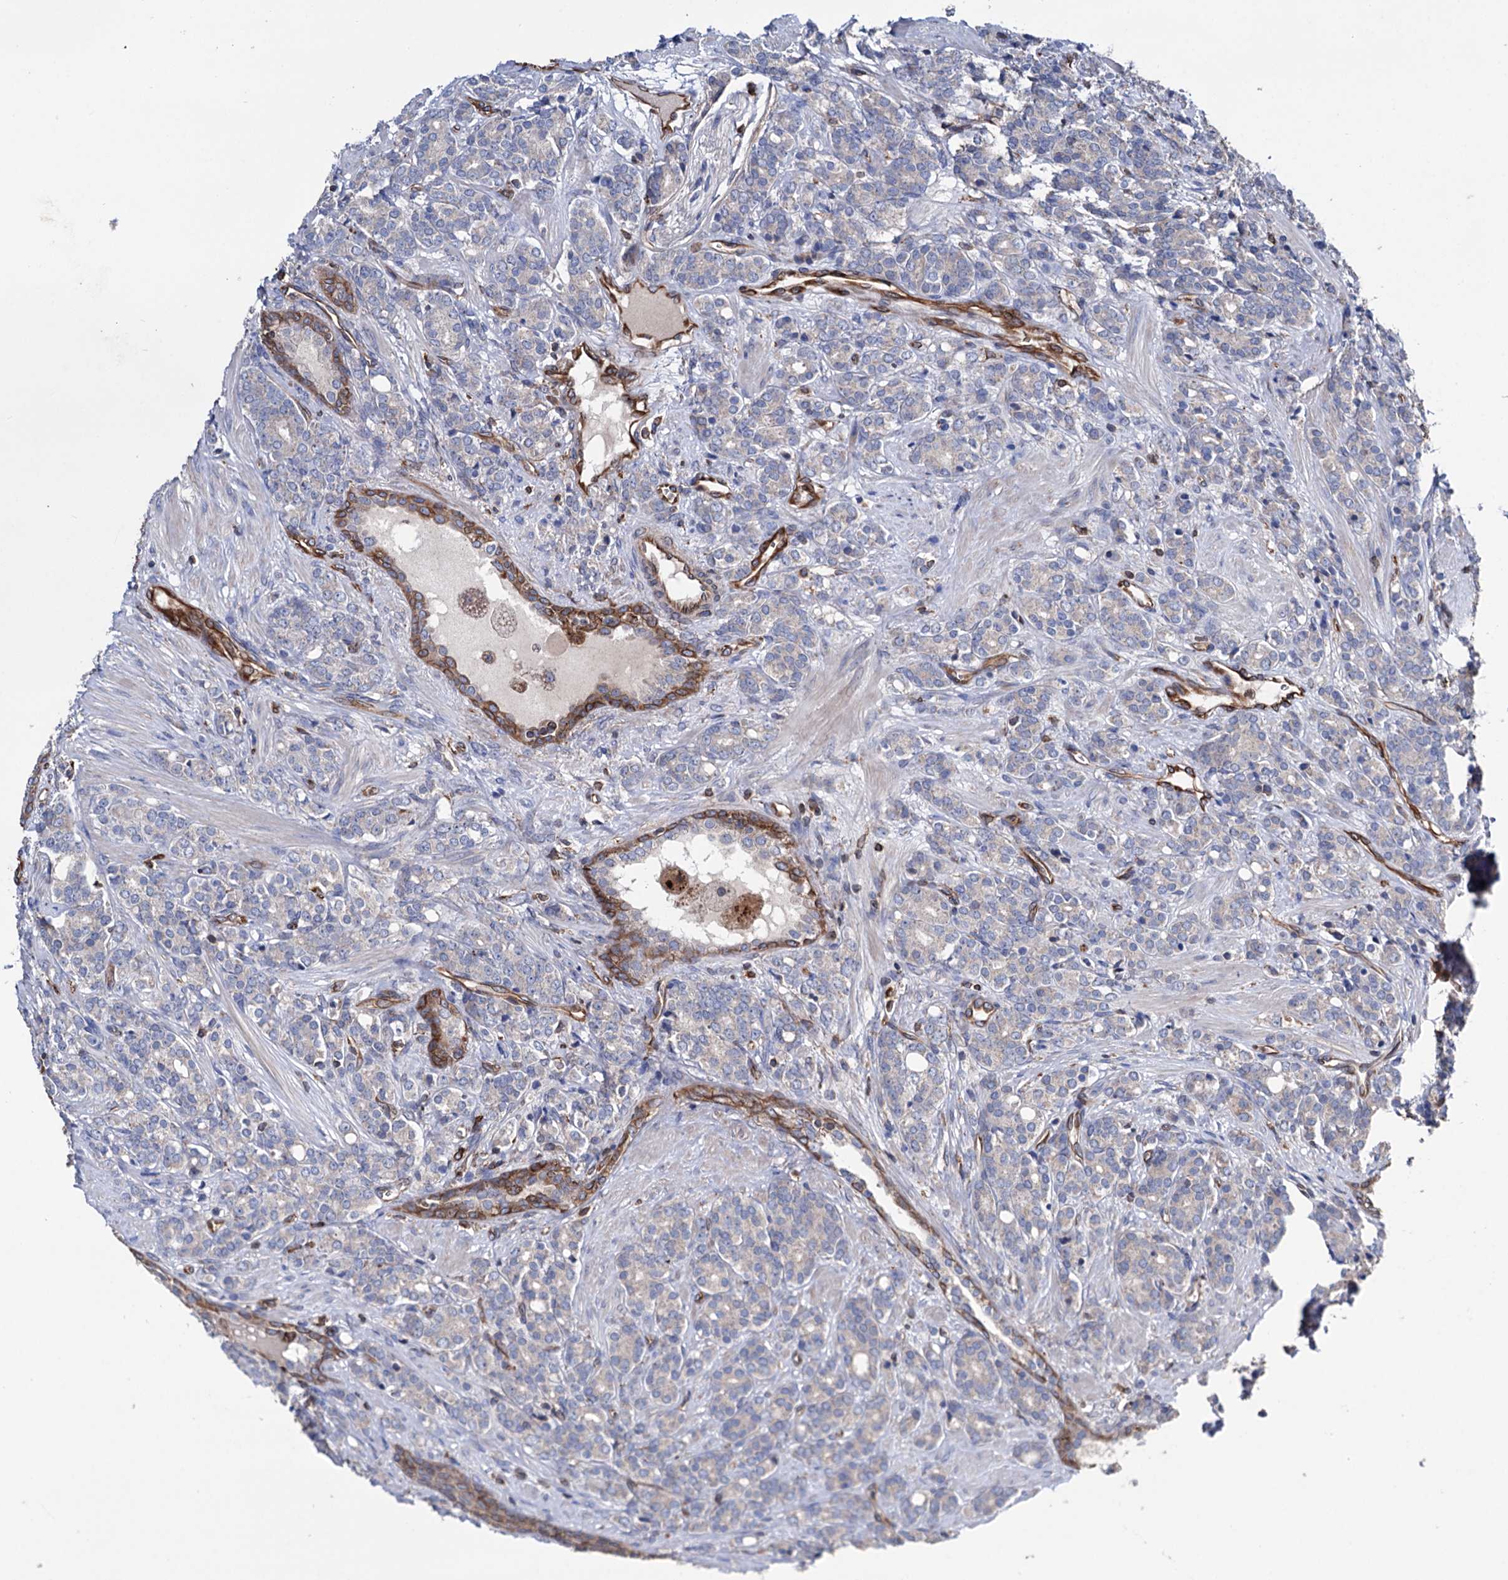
{"staining": {"intensity": "negative", "quantity": "none", "location": "none"}, "tissue": "prostate cancer", "cell_type": "Tumor cells", "image_type": "cancer", "snomed": [{"axis": "morphology", "description": "Adenocarcinoma, High grade"}, {"axis": "topography", "description": "Prostate"}], "caption": "An image of human adenocarcinoma (high-grade) (prostate) is negative for staining in tumor cells.", "gene": "STING1", "patient": {"sex": "male", "age": 62}}